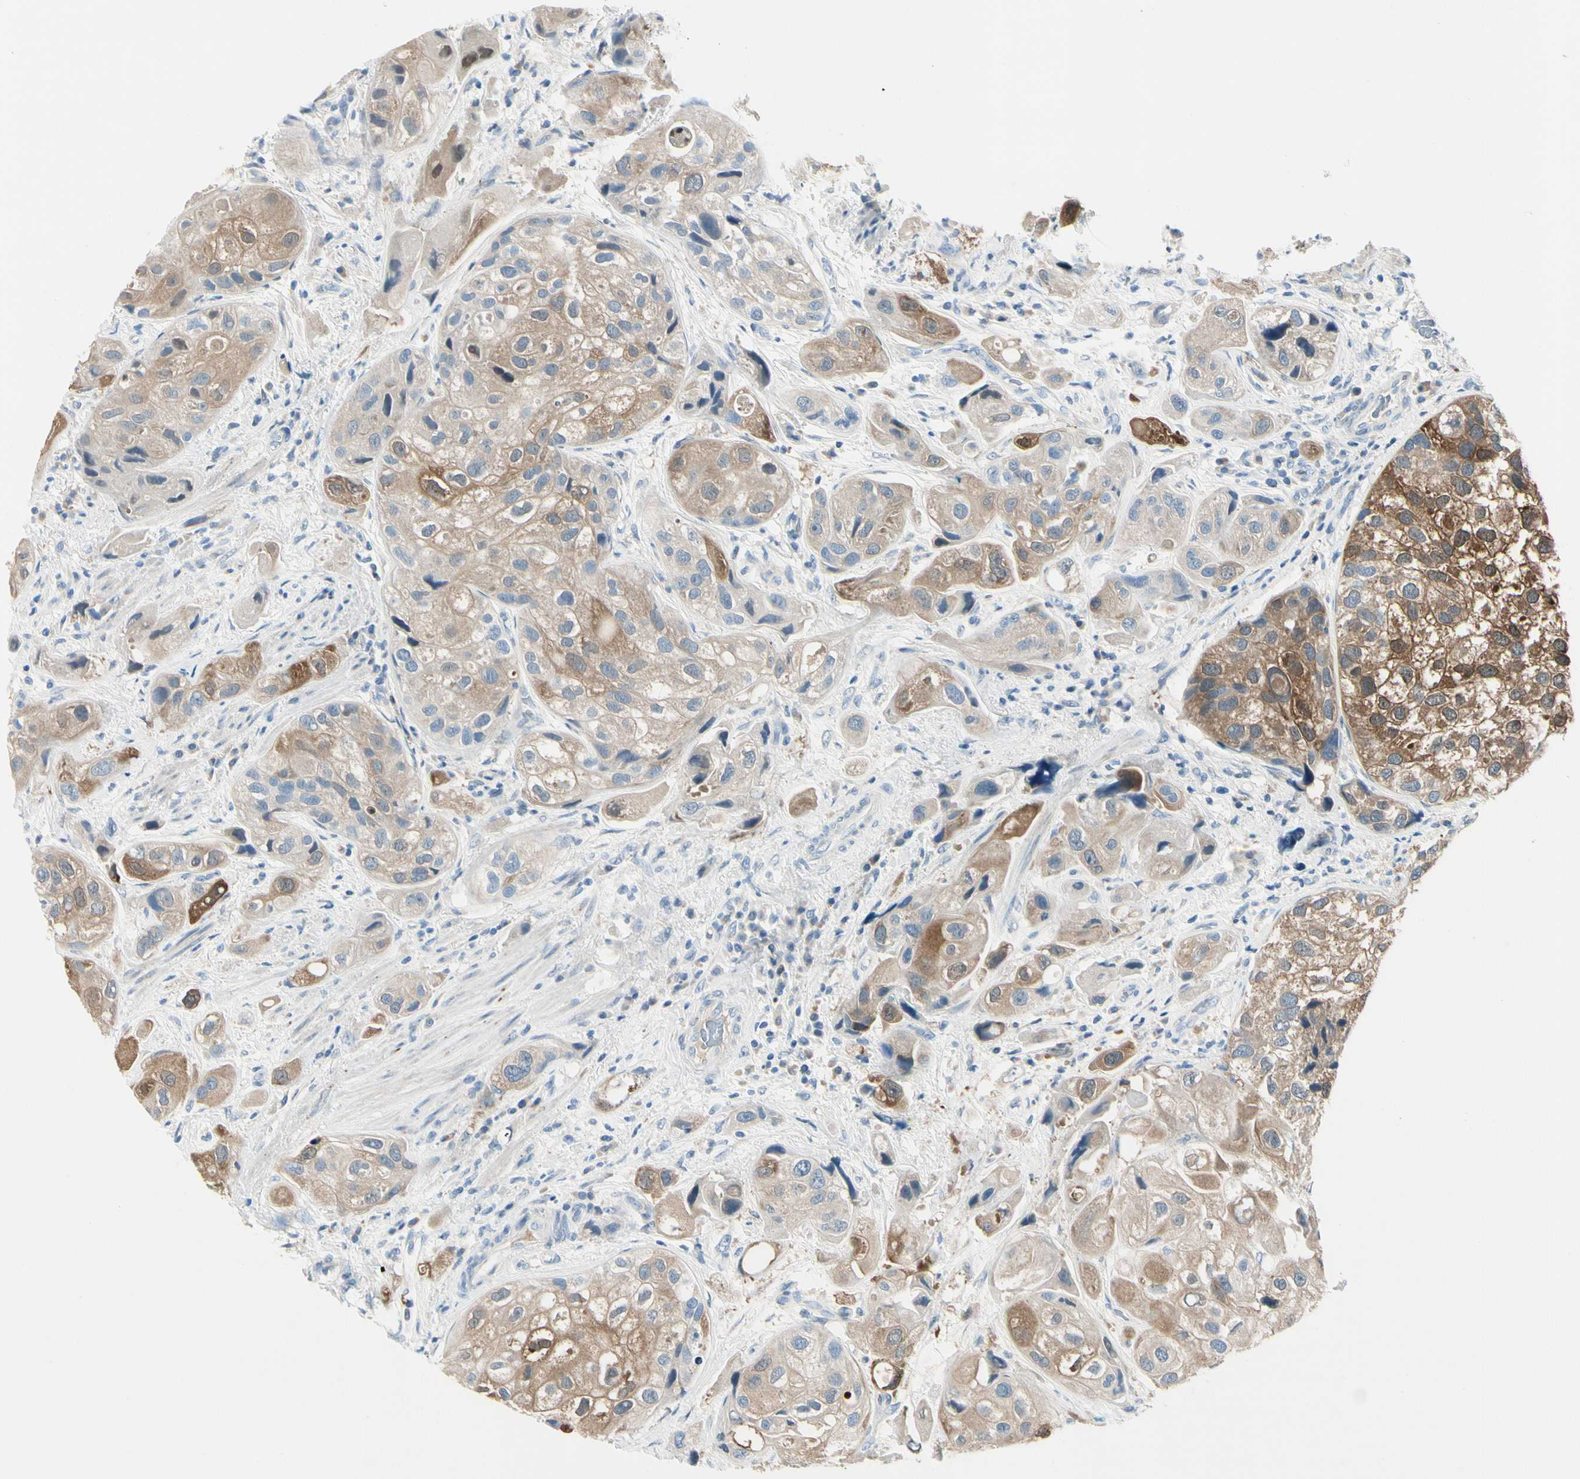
{"staining": {"intensity": "moderate", "quantity": ">75%", "location": "cytoplasmic/membranous"}, "tissue": "urothelial cancer", "cell_type": "Tumor cells", "image_type": "cancer", "snomed": [{"axis": "morphology", "description": "Urothelial carcinoma, High grade"}, {"axis": "topography", "description": "Urinary bladder"}], "caption": "High-grade urothelial carcinoma was stained to show a protein in brown. There is medium levels of moderate cytoplasmic/membranous positivity in approximately >75% of tumor cells. The protein of interest is shown in brown color, while the nuclei are stained blue.", "gene": "PEBP1", "patient": {"sex": "female", "age": 64}}